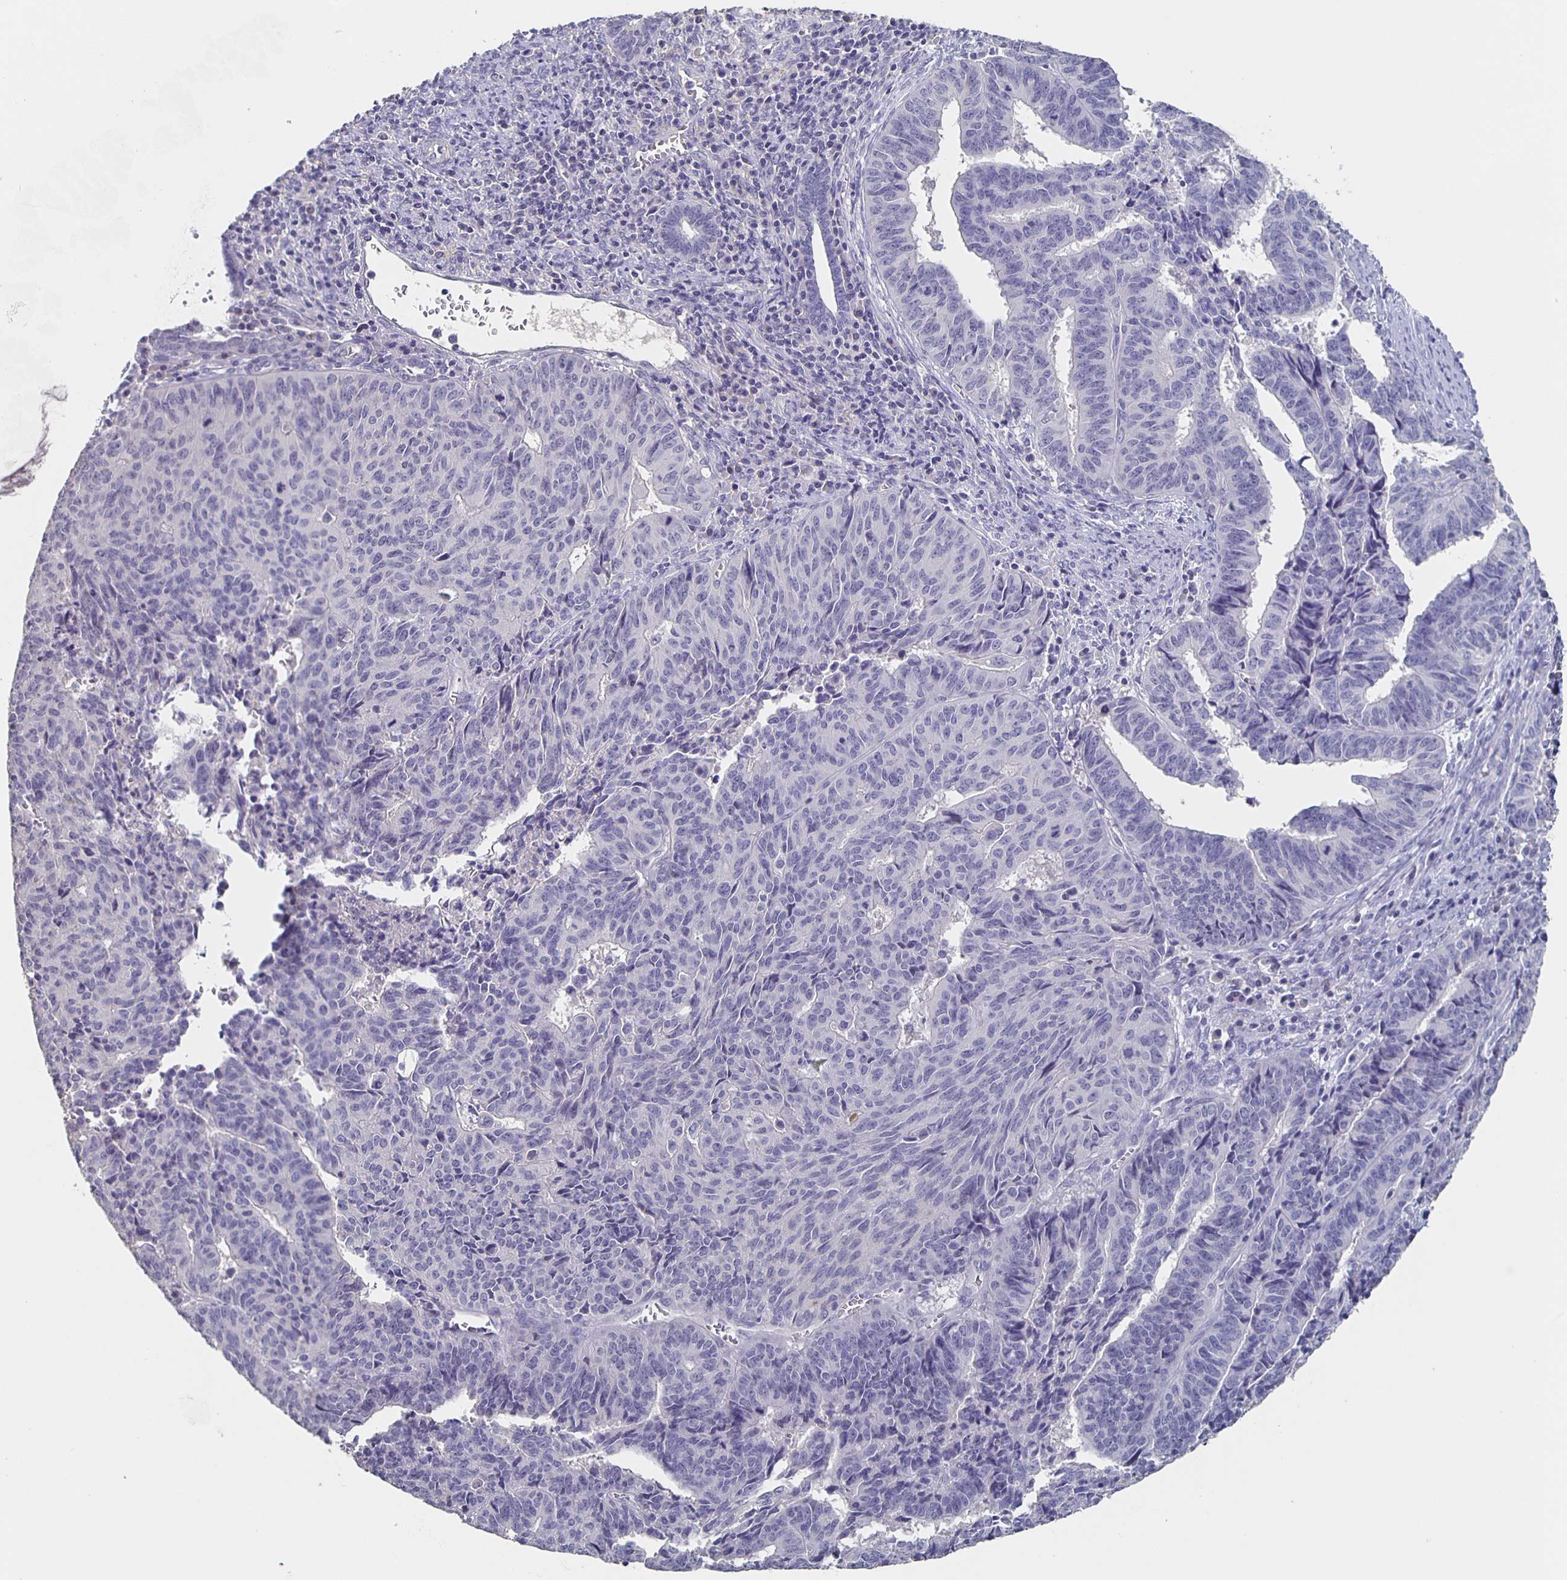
{"staining": {"intensity": "negative", "quantity": "none", "location": "none"}, "tissue": "endometrial cancer", "cell_type": "Tumor cells", "image_type": "cancer", "snomed": [{"axis": "morphology", "description": "Adenocarcinoma, NOS"}, {"axis": "topography", "description": "Endometrium"}], "caption": "A histopathology image of adenocarcinoma (endometrial) stained for a protein displays no brown staining in tumor cells.", "gene": "CACNA2D2", "patient": {"sex": "female", "age": 65}}